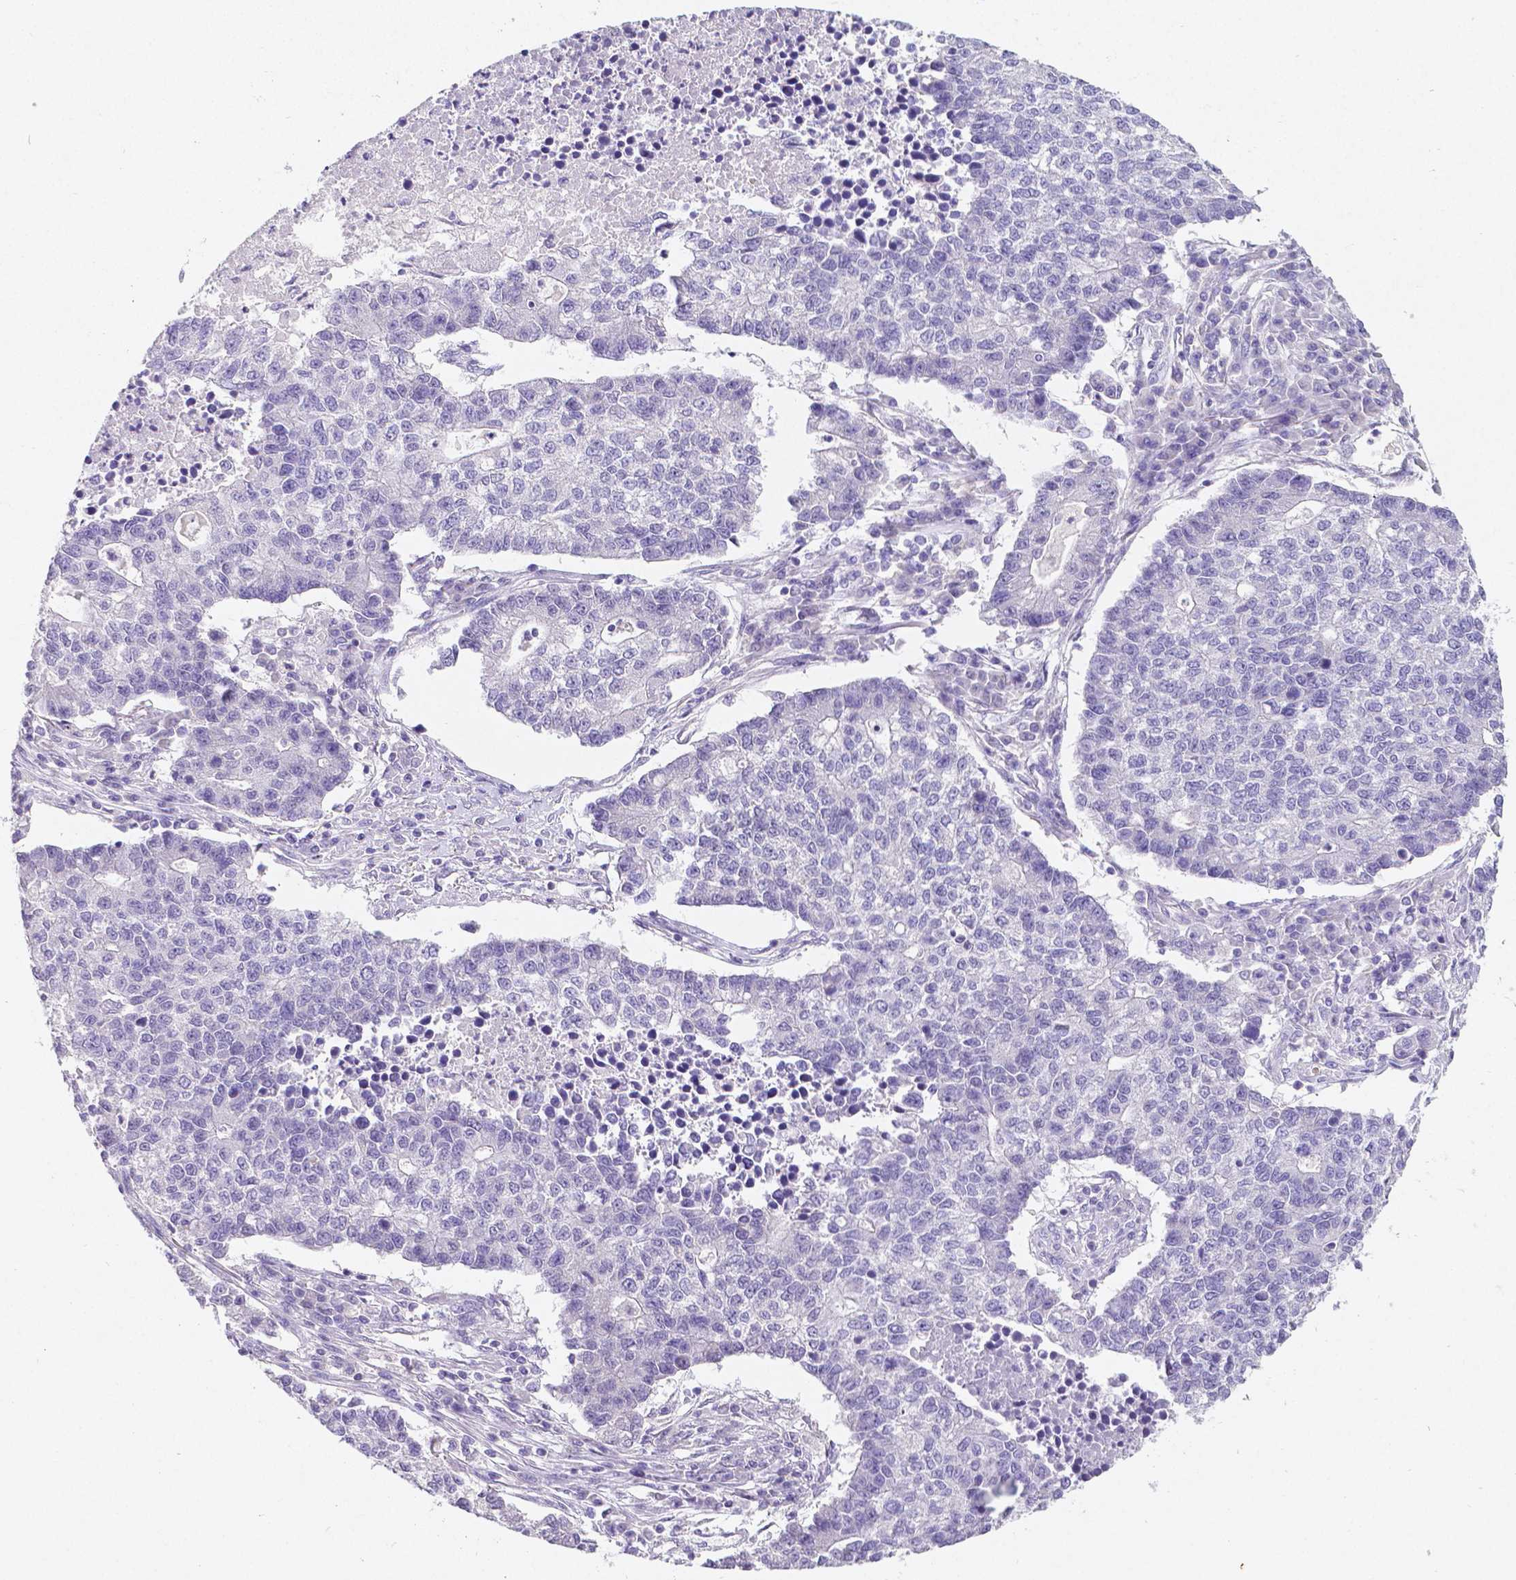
{"staining": {"intensity": "negative", "quantity": "none", "location": "none"}, "tissue": "lung cancer", "cell_type": "Tumor cells", "image_type": "cancer", "snomed": [{"axis": "morphology", "description": "Adenocarcinoma, NOS"}, {"axis": "topography", "description": "Lung"}], "caption": "Immunohistochemical staining of adenocarcinoma (lung) reveals no significant positivity in tumor cells. (Immunohistochemistry (ihc), brightfield microscopy, high magnification).", "gene": "SATB2", "patient": {"sex": "male", "age": 57}}